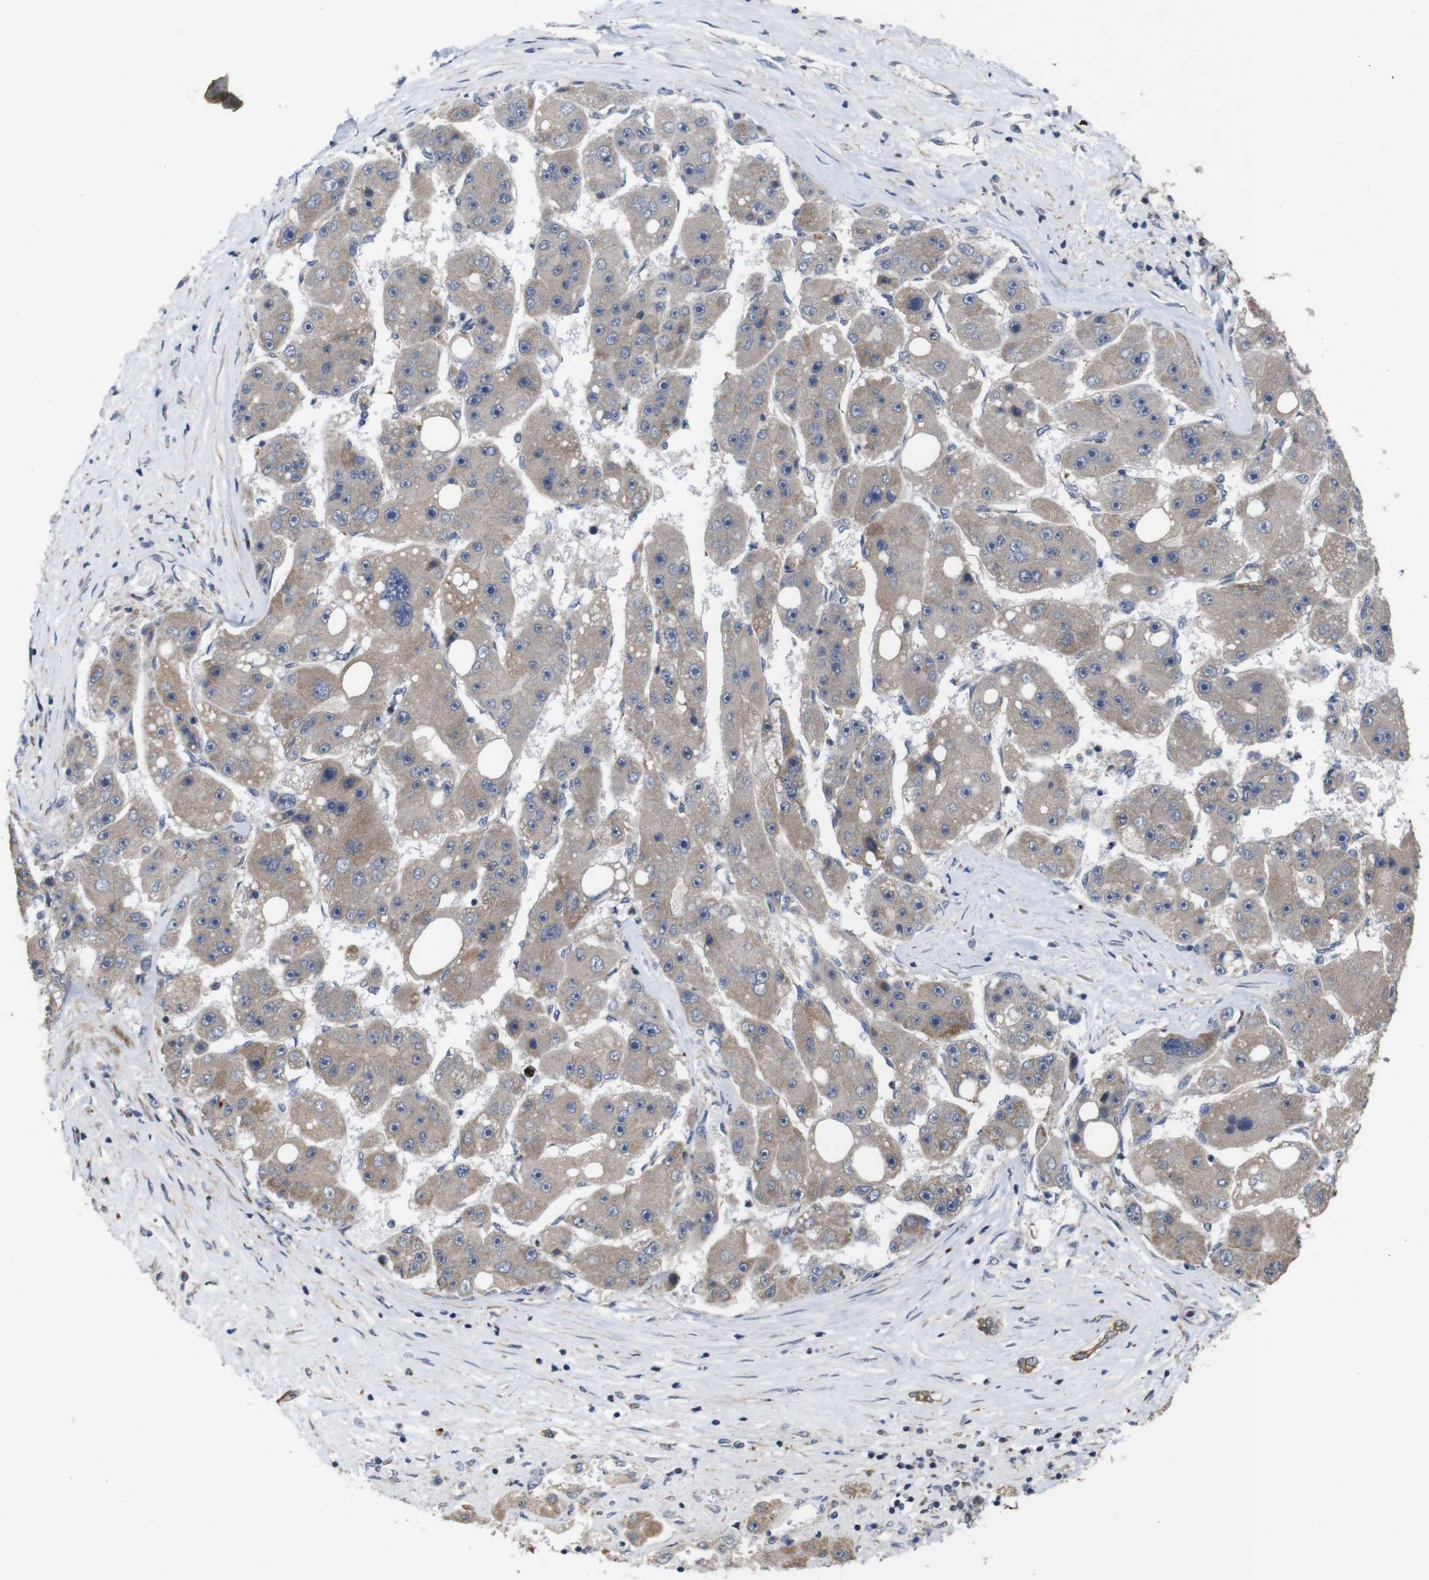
{"staining": {"intensity": "weak", "quantity": ">75%", "location": "cytoplasmic/membranous"}, "tissue": "liver cancer", "cell_type": "Tumor cells", "image_type": "cancer", "snomed": [{"axis": "morphology", "description": "Carcinoma, Hepatocellular, NOS"}, {"axis": "topography", "description": "Liver"}], "caption": "There is low levels of weak cytoplasmic/membranous positivity in tumor cells of liver cancer (hepatocellular carcinoma), as demonstrated by immunohistochemical staining (brown color).", "gene": "ATP7B", "patient": {"sex": "female", "age": 61}}